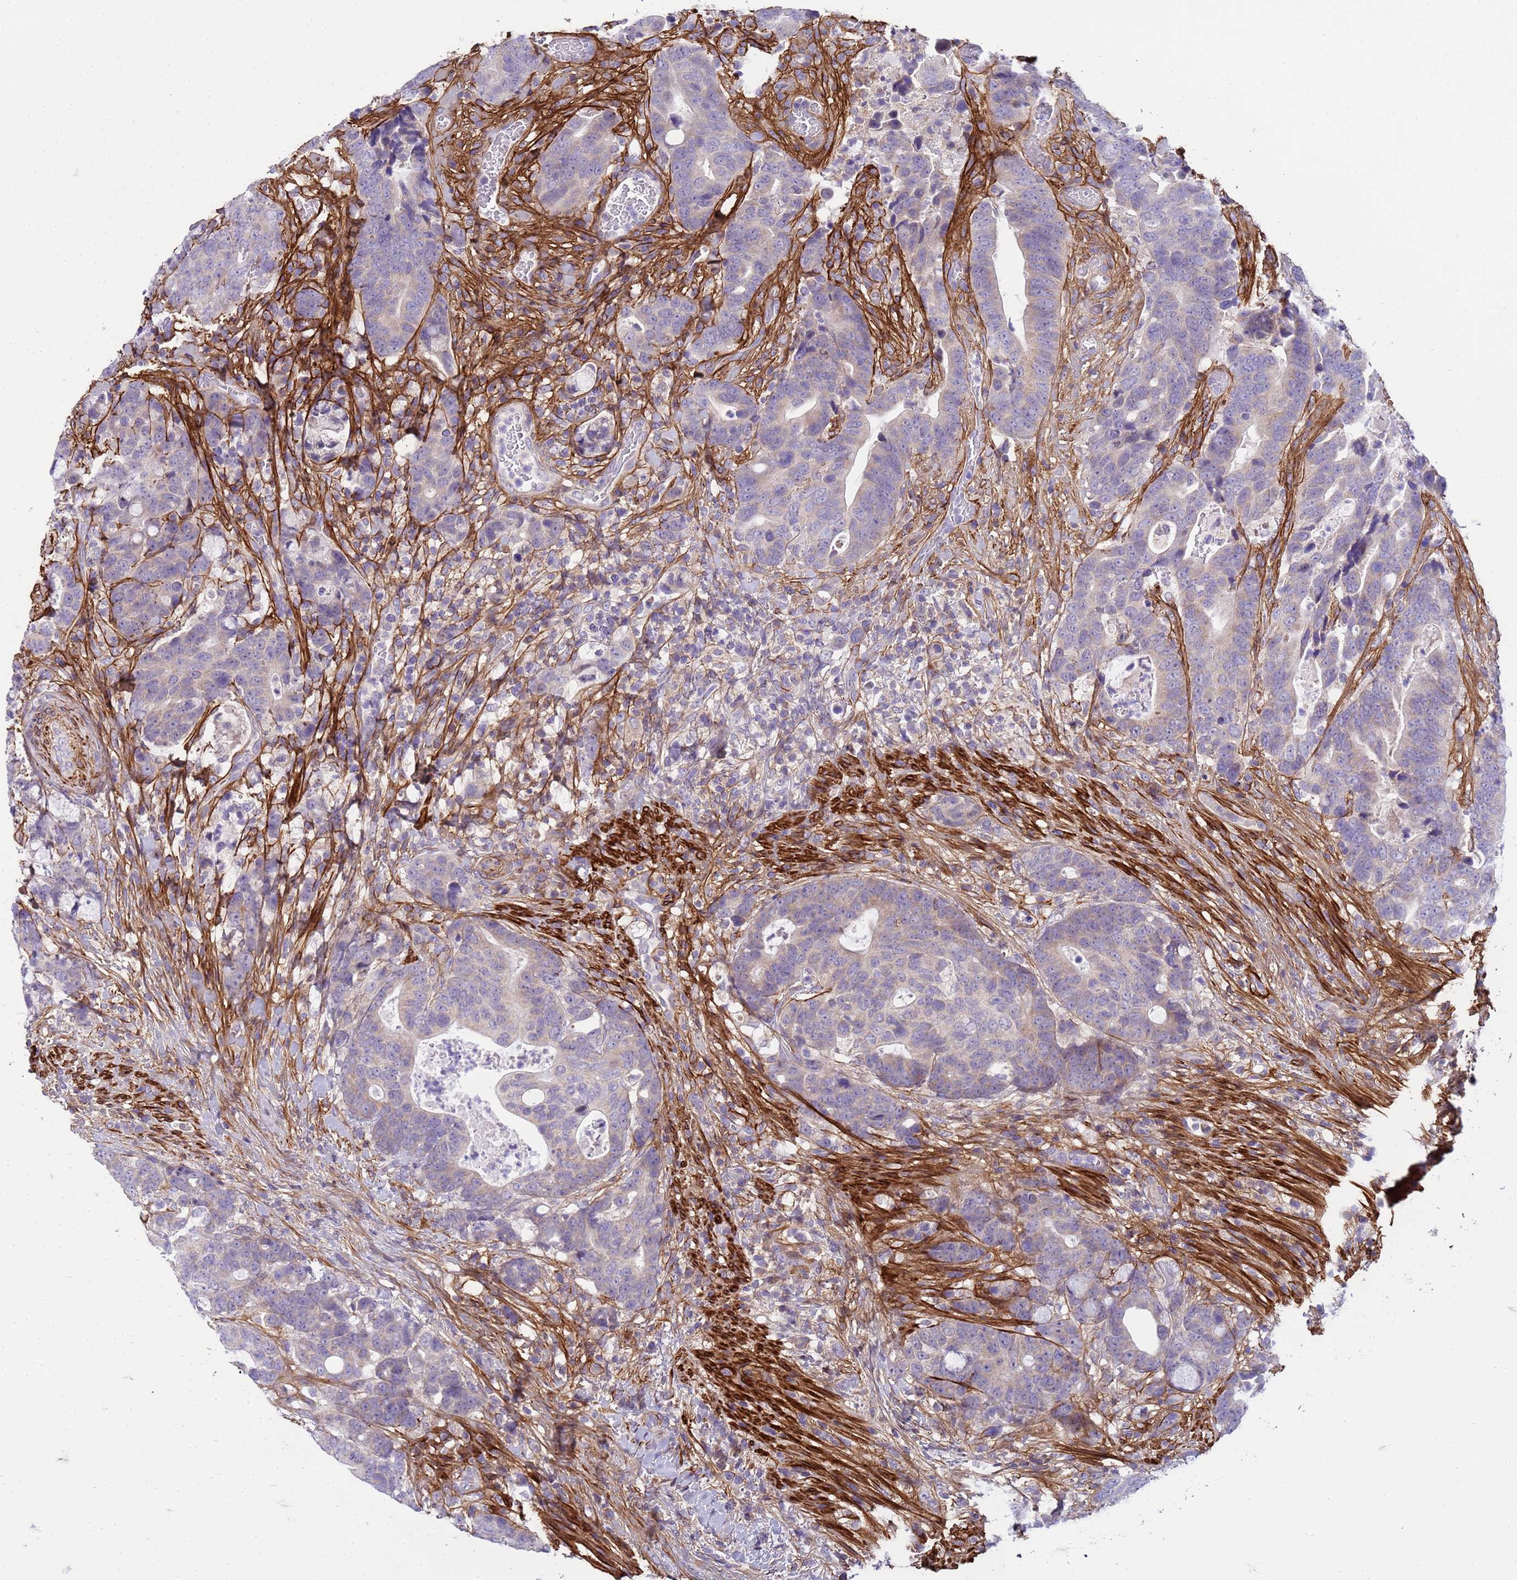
{"staining": {"intensity": "negative", "quantity": "none", "location": "none"}, "tissue": "colorectal cancer", "cell_type": "Tumor cells", "image_type": "cancer", "snomed": [{"axis": "morphology", "description": "Adenocarcinoma, NOS"}, {"axis": "topography", "description": "Colon"}], "caption": "Micrograph shows no protein positivity in tumor cells of colorectal adenocarcinoma tissue.", "gene": "P2RX7", "patient": {"sex": "female", "age": 82}}